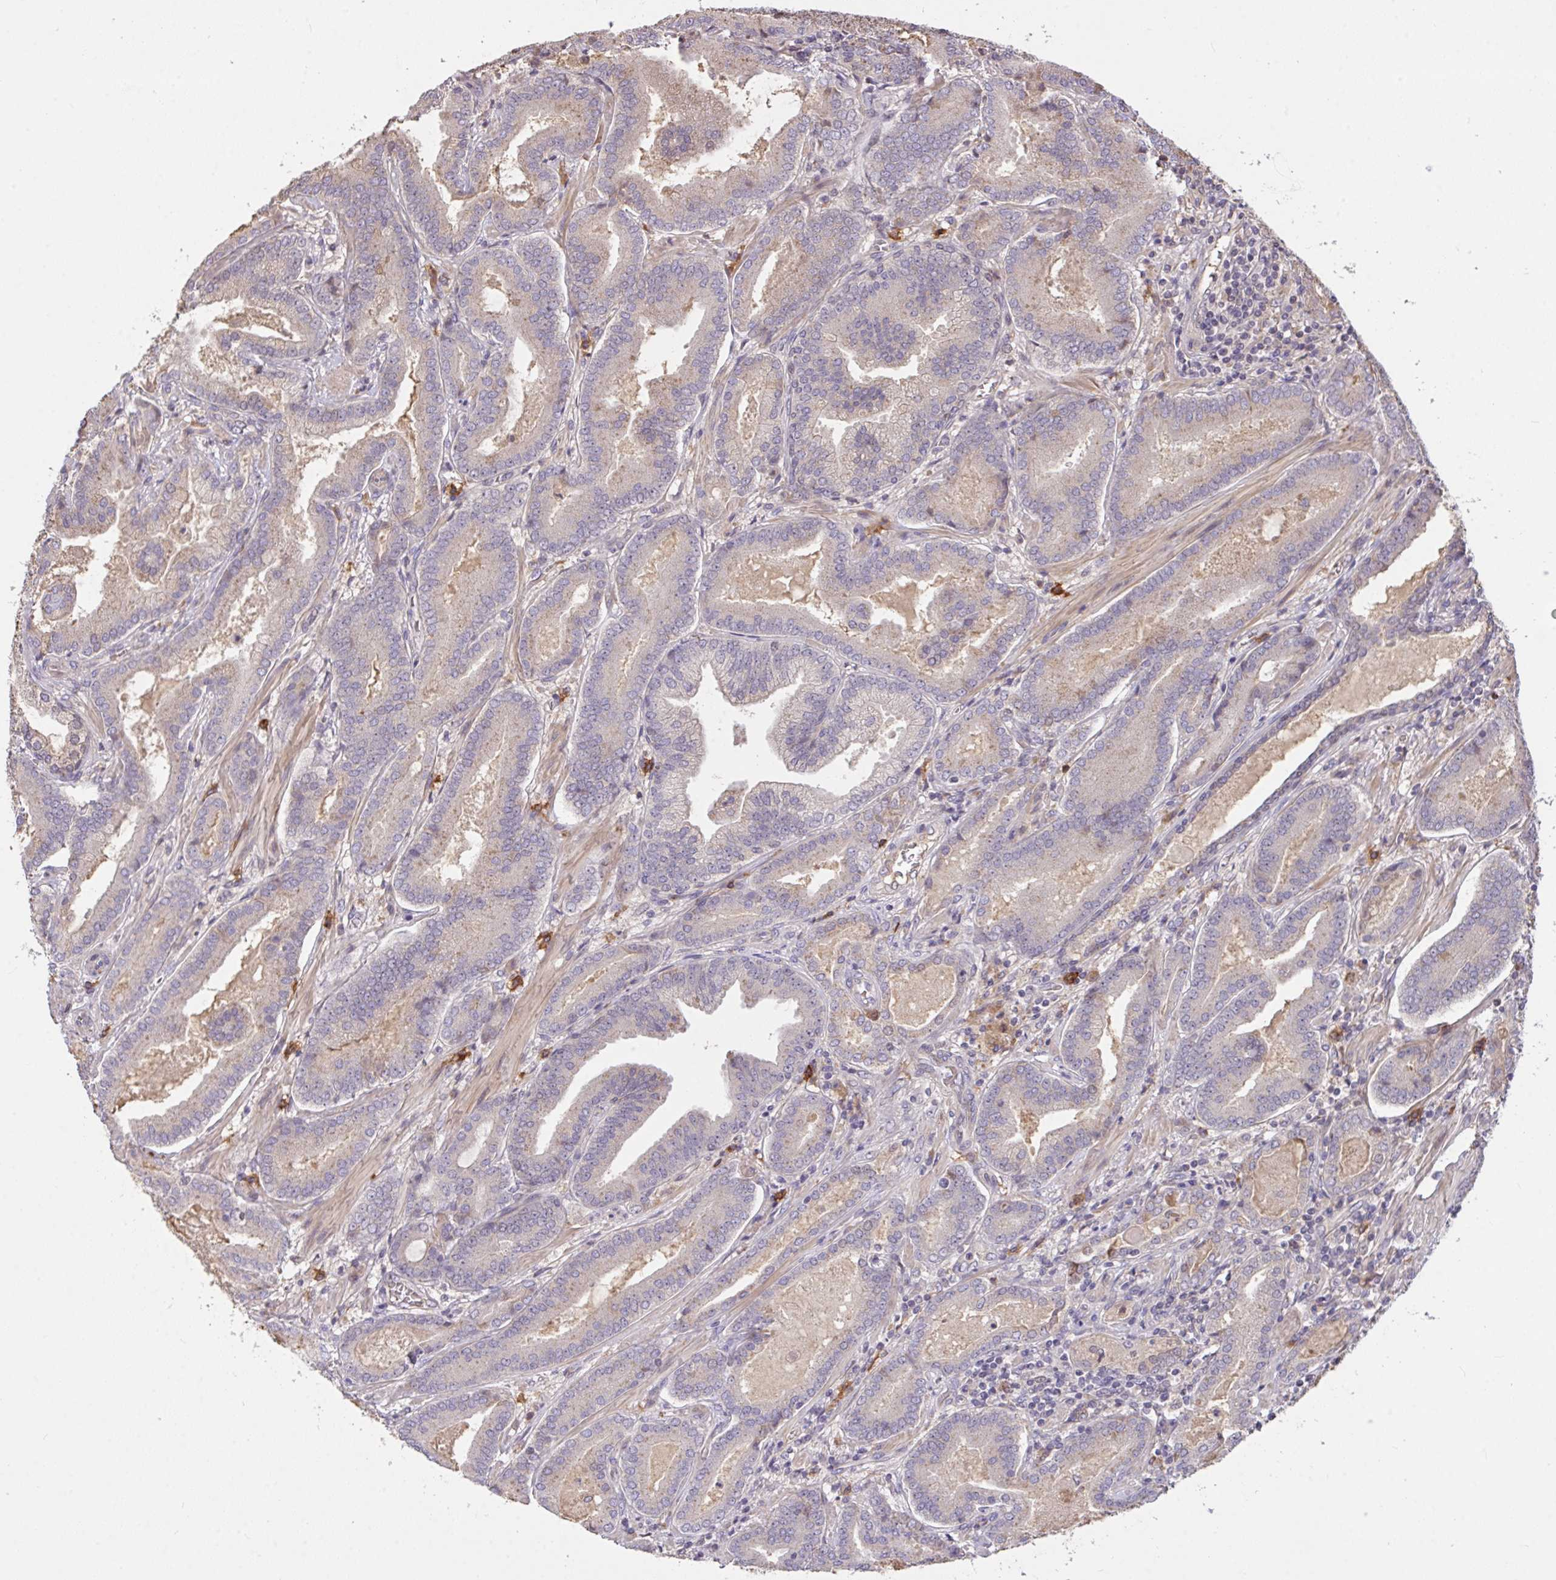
{"staining": {"intensity": "negative", "quantity": "none", "location": "none"}, "tissue": "prostate cancer", "cell_type": "Tumor cells", "image_type": "cancer", "snomed": [{"axis": "morphology", "description": "Adenocarcinoma, High grade"}, {"axis": "topography", "description": "Prostate"}], "caption": "IHC photomicrograph of human prostate cancer stained for a protein (brown), which exhibits no expression in tumor cells. (DAB immunohistochemistry (IHC) with hematoxylin counter stain).", "gene": "FCER1A", "patient": {"sex": "male", "age": 62}}